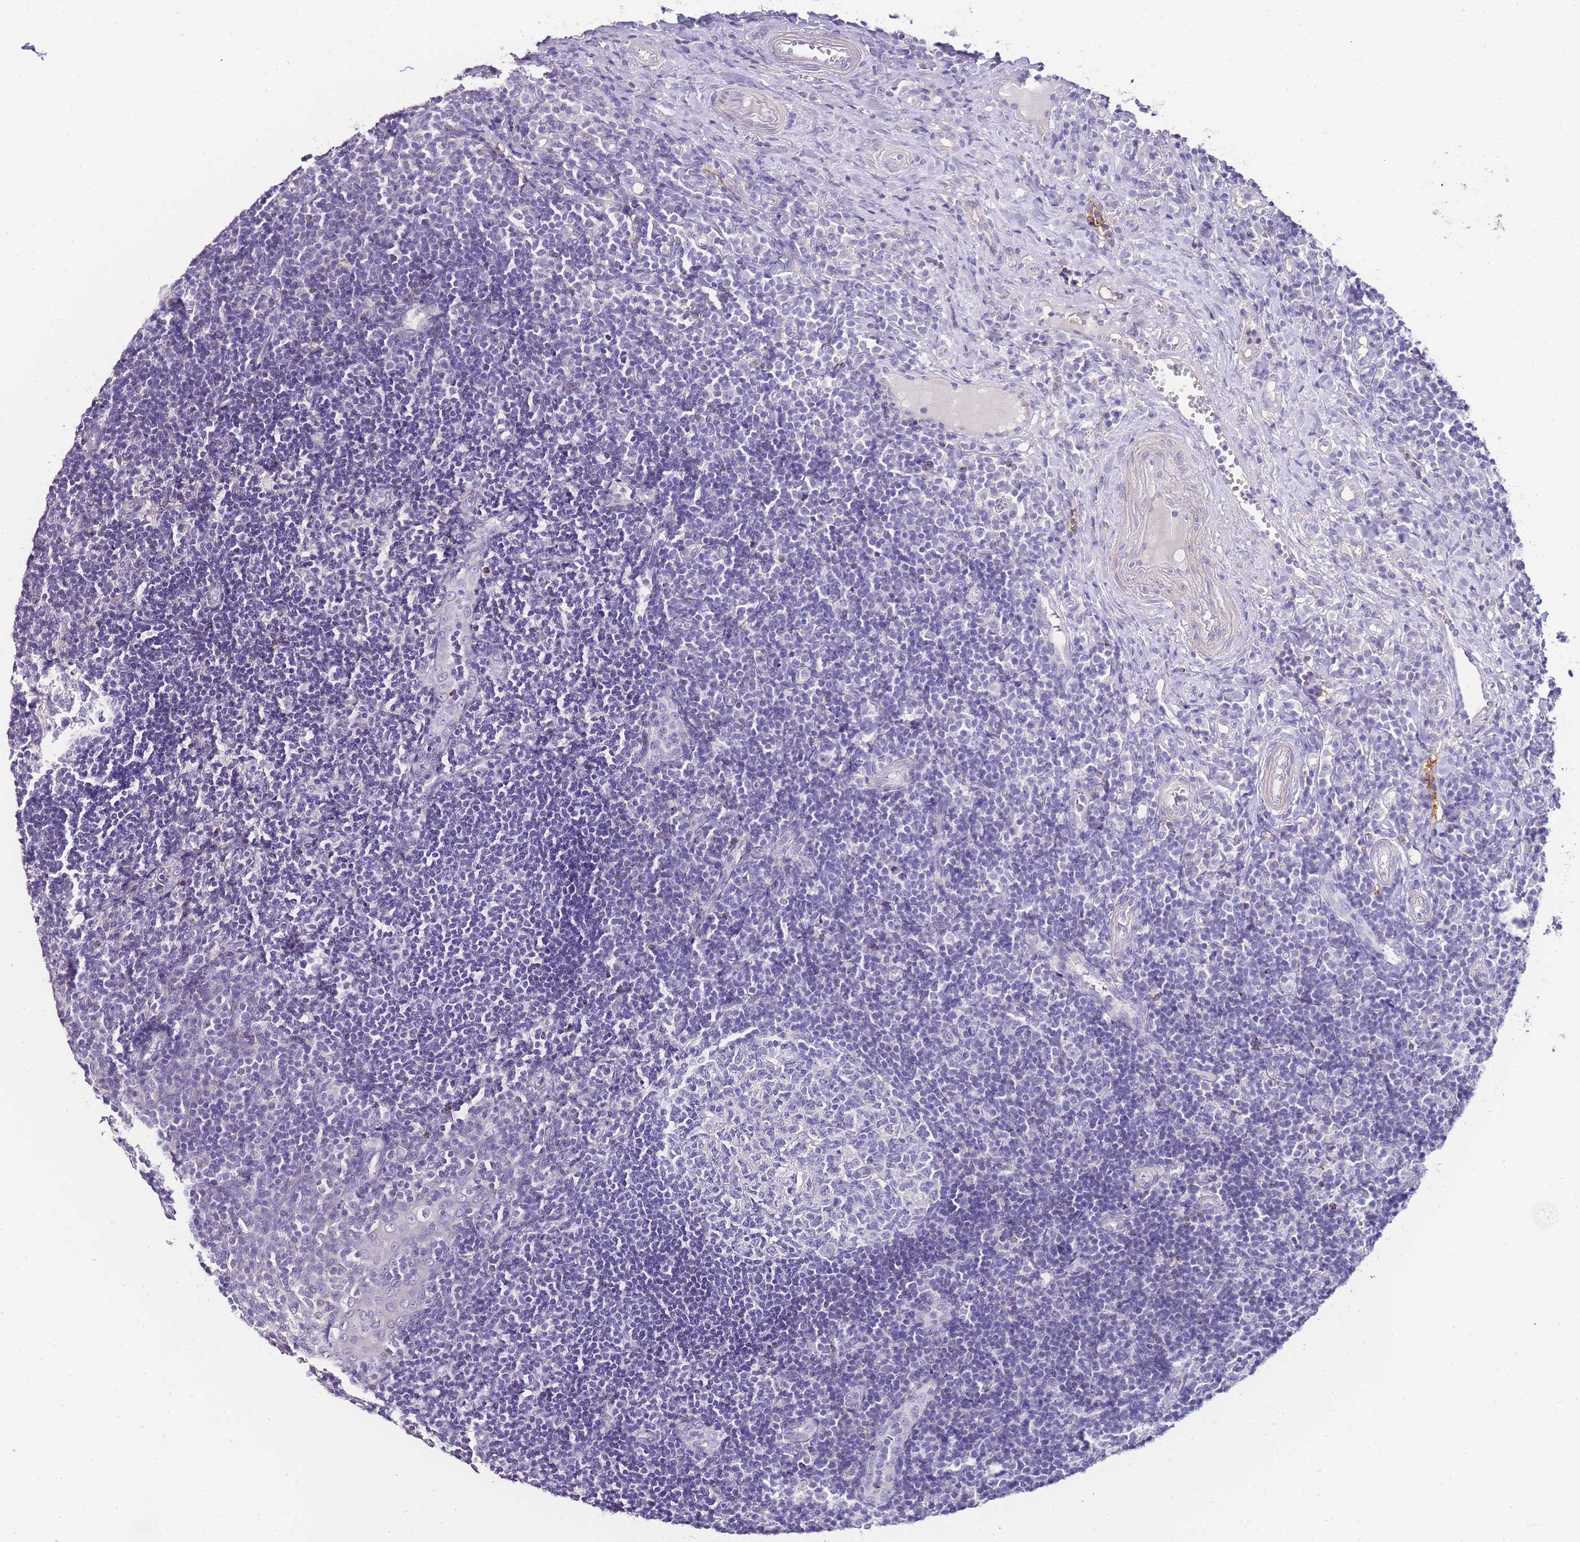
{"staining": {"intensity": "negative", "quantity": "none", "location": "none"}, "tissue": "tonsil", "cell_type": "Germinal center cells", "image_type": "normal", "snomed": [{"axis": "morphology", "description": "Normal tissue, NOS"}, {"axis": "topography", "description": "Tonsil"}], "caption": "The photomicrograph demonstrates no significant positivity in germinal center cells of tonsil.", "gene": "DPP4", "patient": {"sex": "female", "age": 40}}